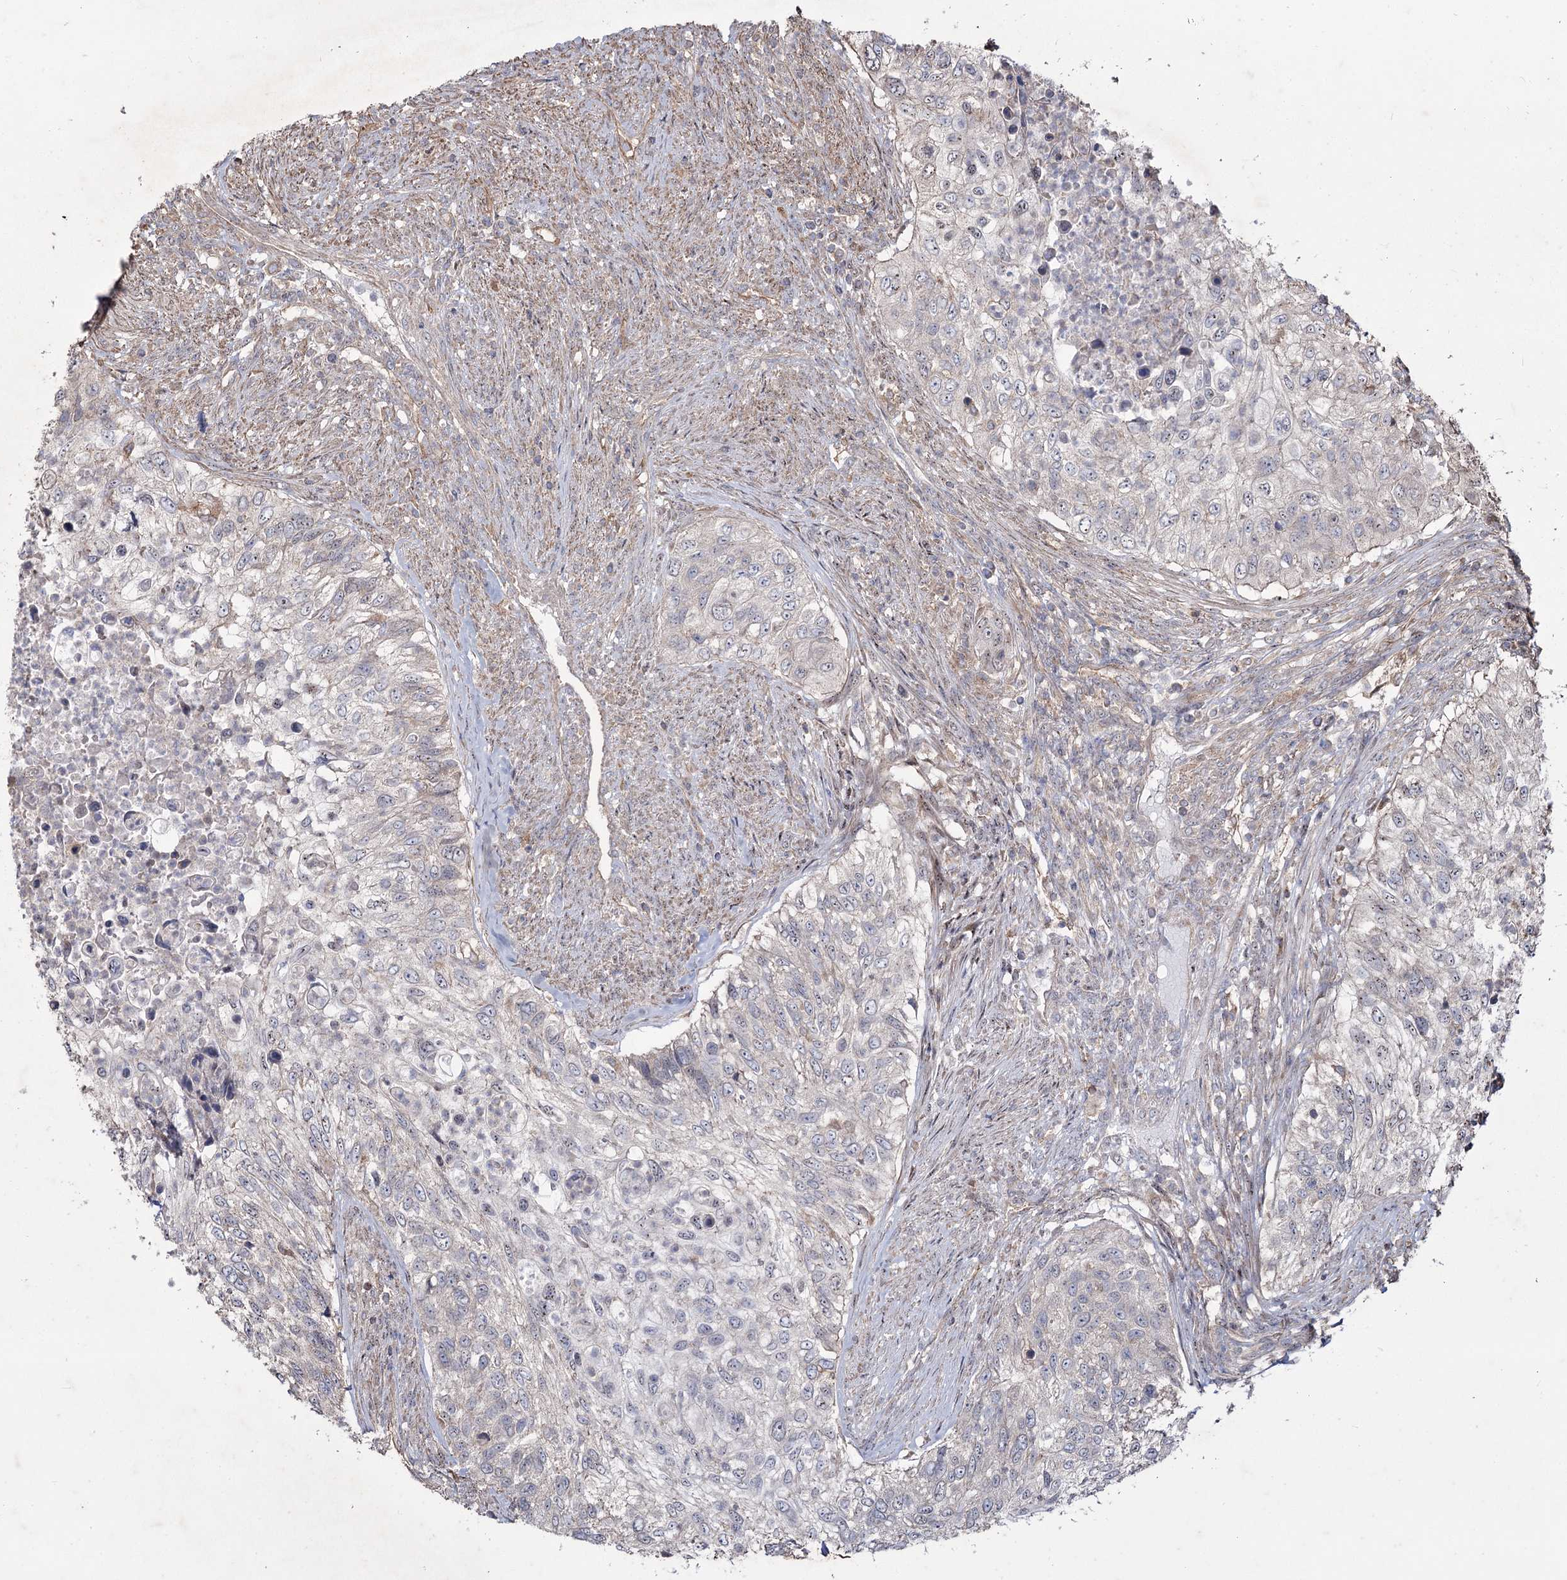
{"staining": {"intensity": "negative", "quantity": "none", "location": "none"}, "tissue": "urothelial cancer", "cell_type": "Tumor cells", "image_type": "cancer", "snomed": [{"axis": "morphology", "description": "Urothelial carcinoma, High grade"}, {"axis": "topography", "description": "Urinary bladder"}], "caption": "Urothelial cancer stained for a protein using immunohistochemistry exhibits no staining tumor cells.", "gene": "SH3TC1", "patient": {"sex": "female", "age": 60}}